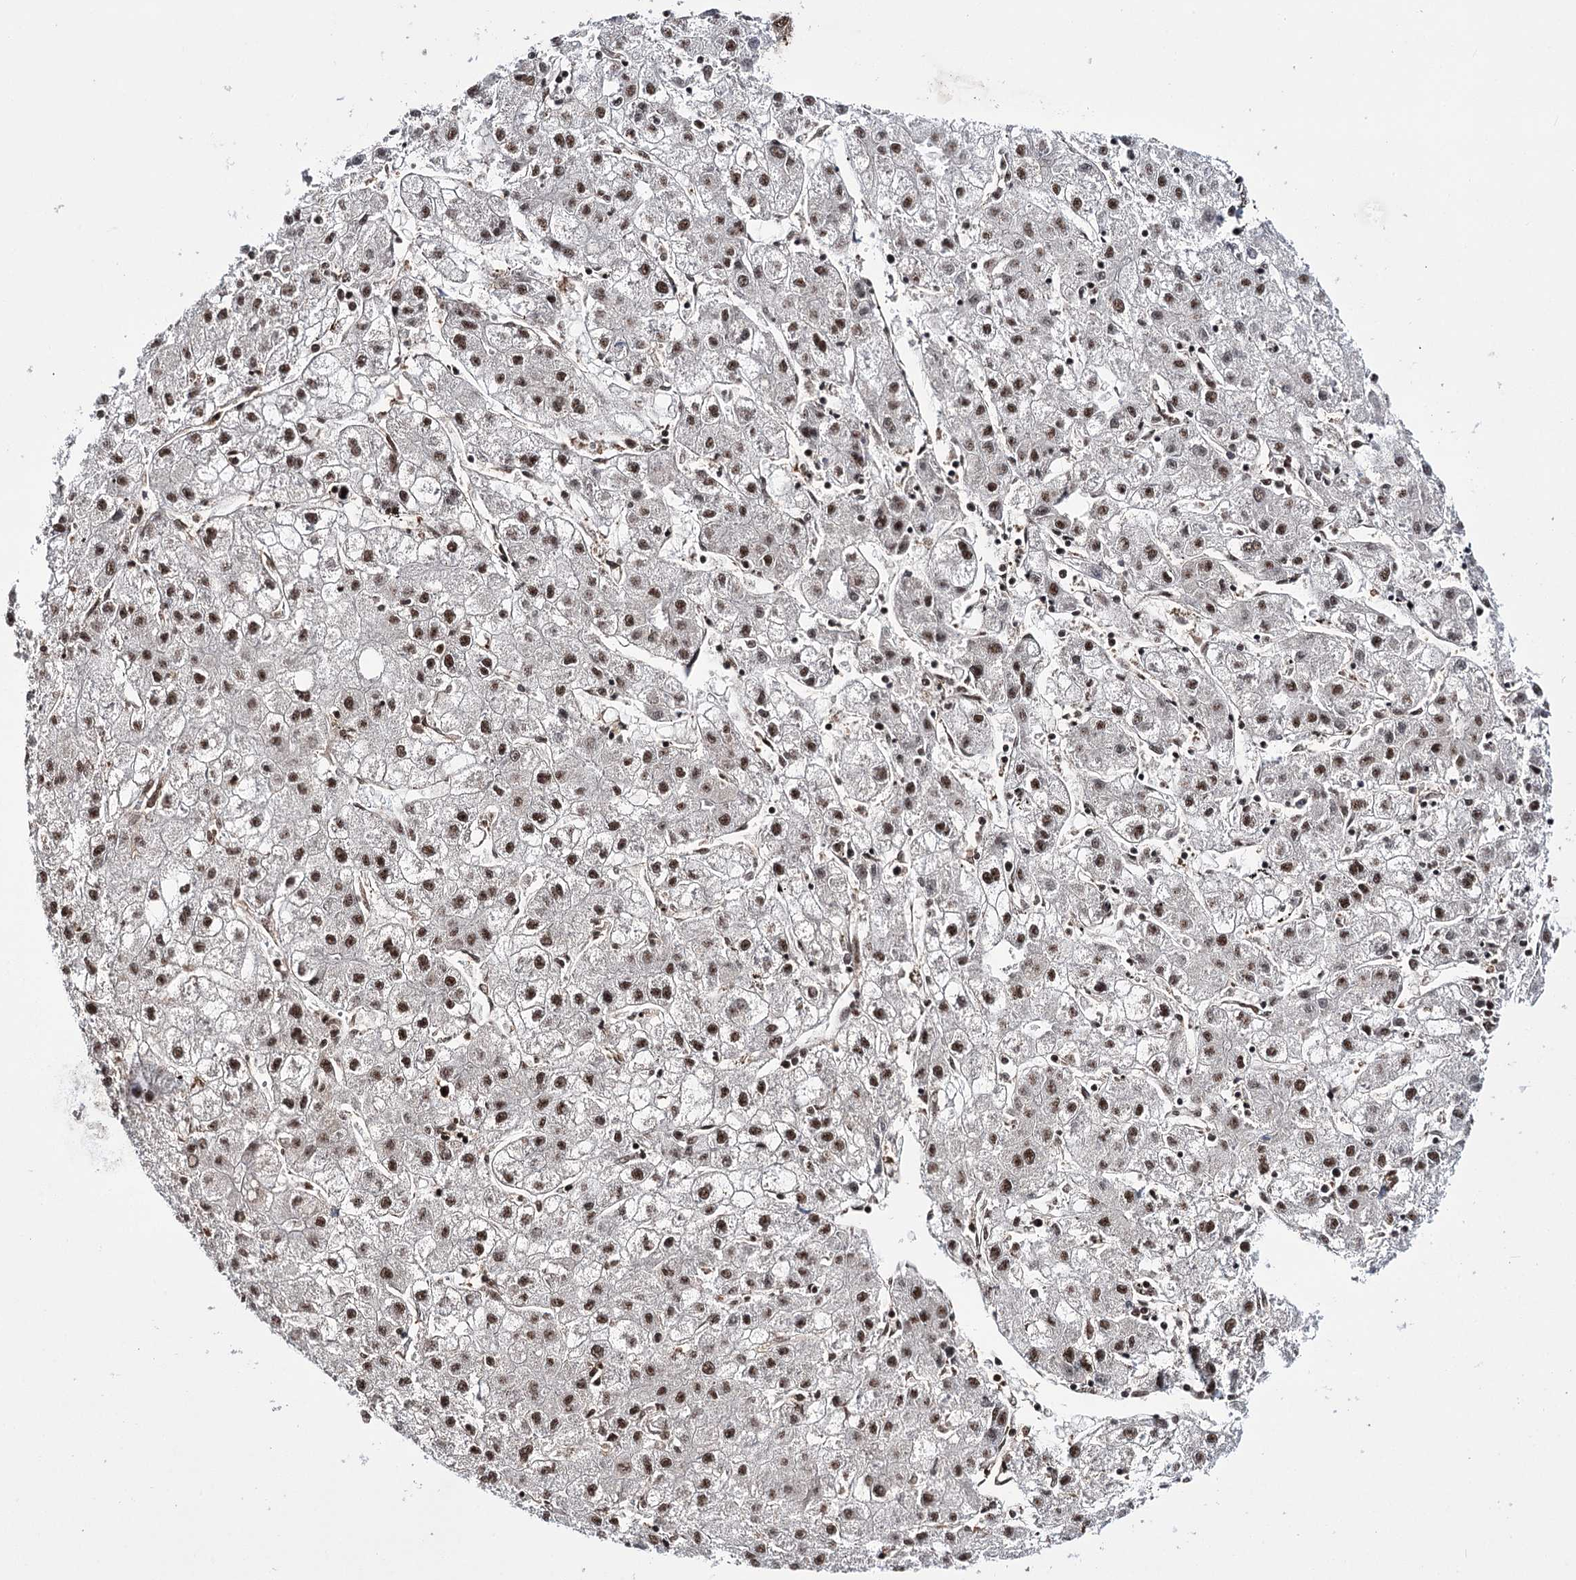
{"staining": {"intensity": "strong", "quantity": "25%-75%", "location": "nuclear"}, "tissue": "liver cancer", "cell_type": "Tumor cells", "image_type": "cancer", "snomed": [{"axis": "morphology", "description": "Carcinoma, Hepatocellular, NOS"}, {"axis": "topography", "description": "Liver"}], "caption": "Hepatocellular carcinoma (liver) stained for a protein shows strong nuclear positivity in tumor cells.", "gene": "PRPF40A", "patient": {"sex": "male", "age": 72}}